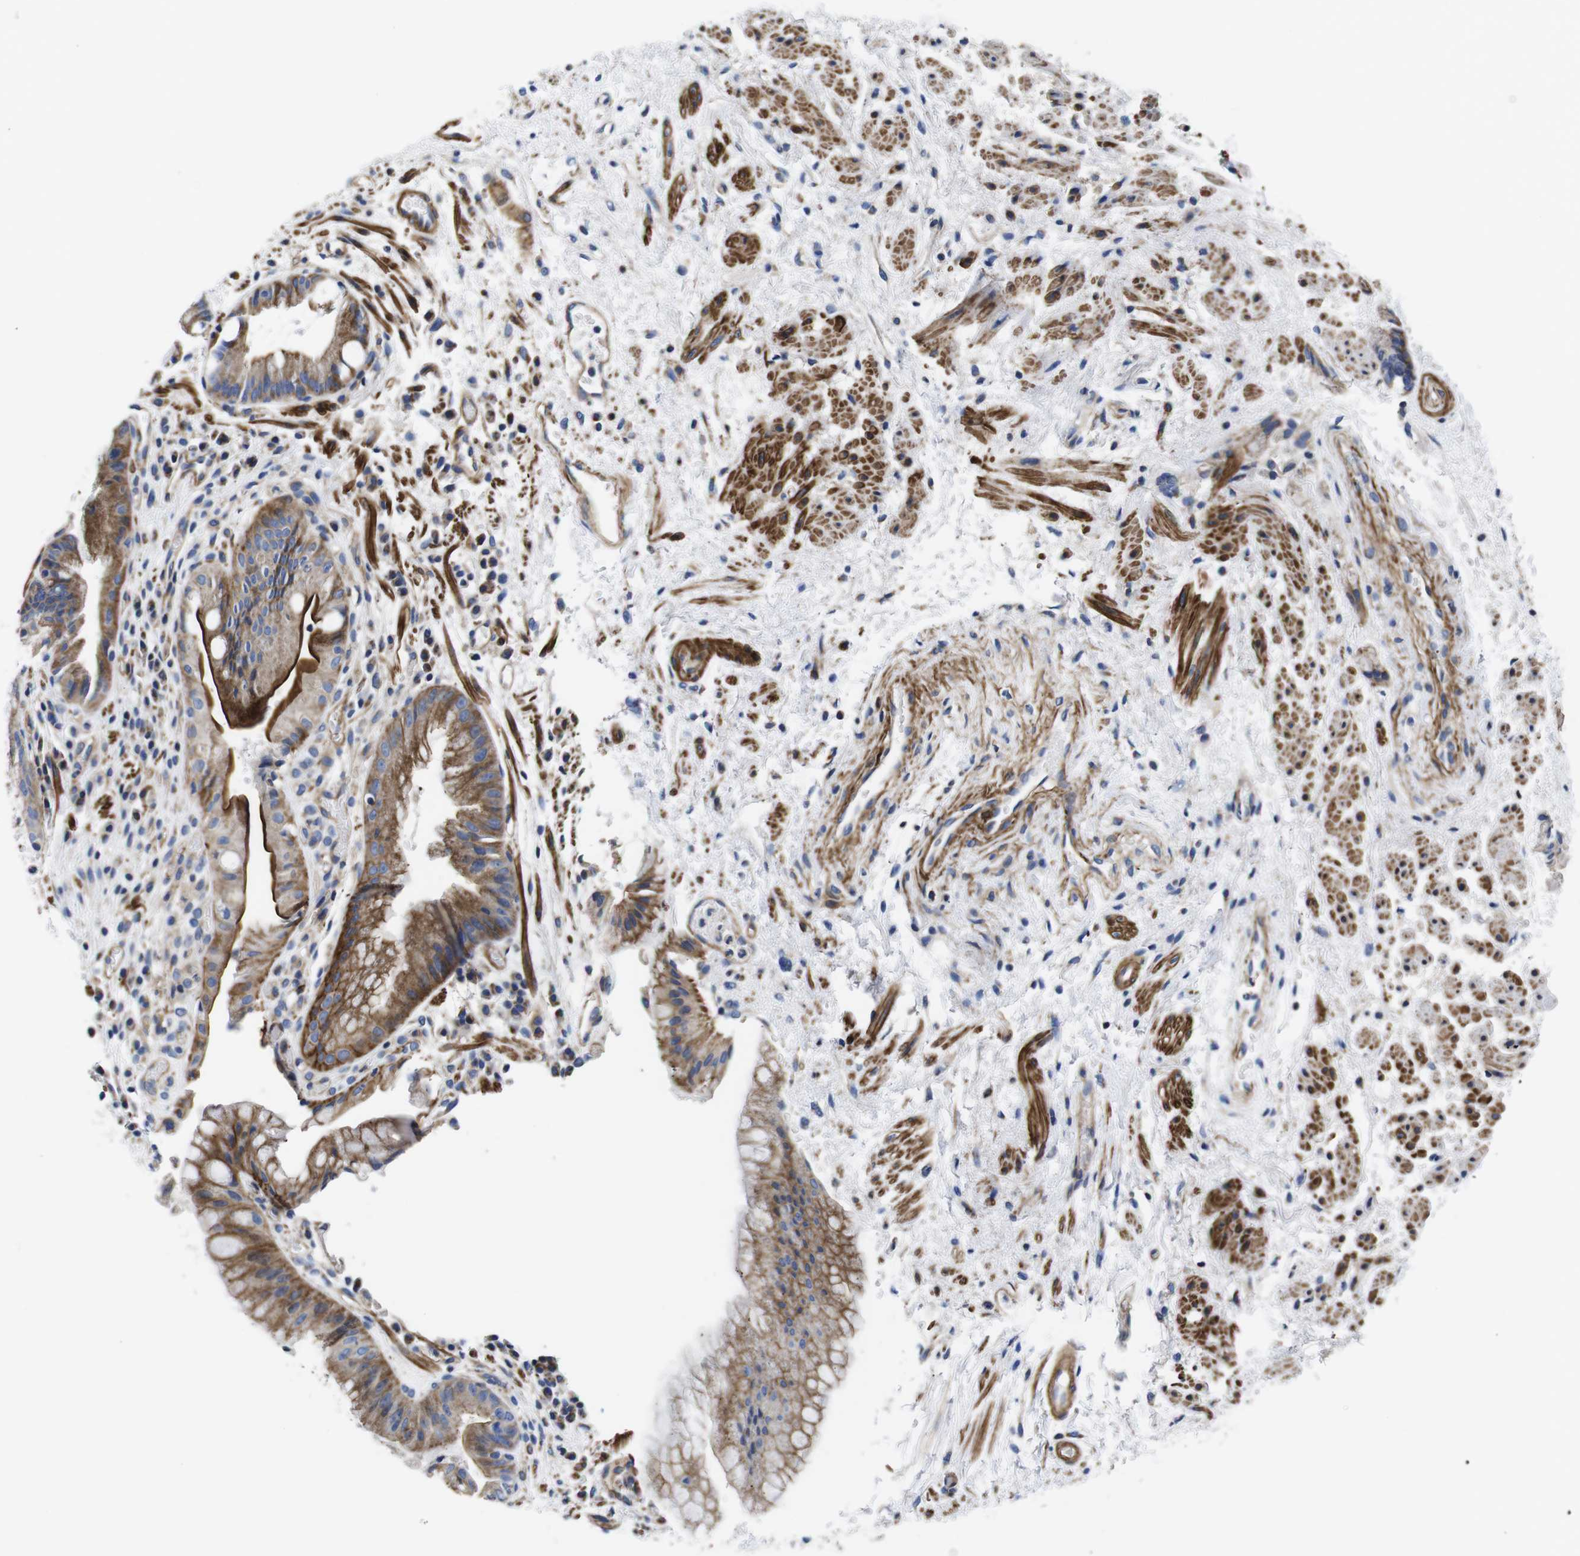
{"staining": {"intensity": "strong", "quantity": ">75%", "location": "cytoplasmic/membranous"}, "tissue": "stomach", "cell_type": "Glandular cells", "image_type": "normal", "snomed": [{"axis": "morphology", "description": "Normal tissue, NOS"}, {"axis": "topography", "description": "Stomach, upper"}], "caption": "Immunohistochemical staining of normal human stomach demonstrates high levels of strong cytoplasmic/membranous positivity in approximately >75% of glandular cells. (IHC, brightfield microscopy, high magnification).", "gene": "GPR4", "patient": {"sex": "male", "age": 72}}